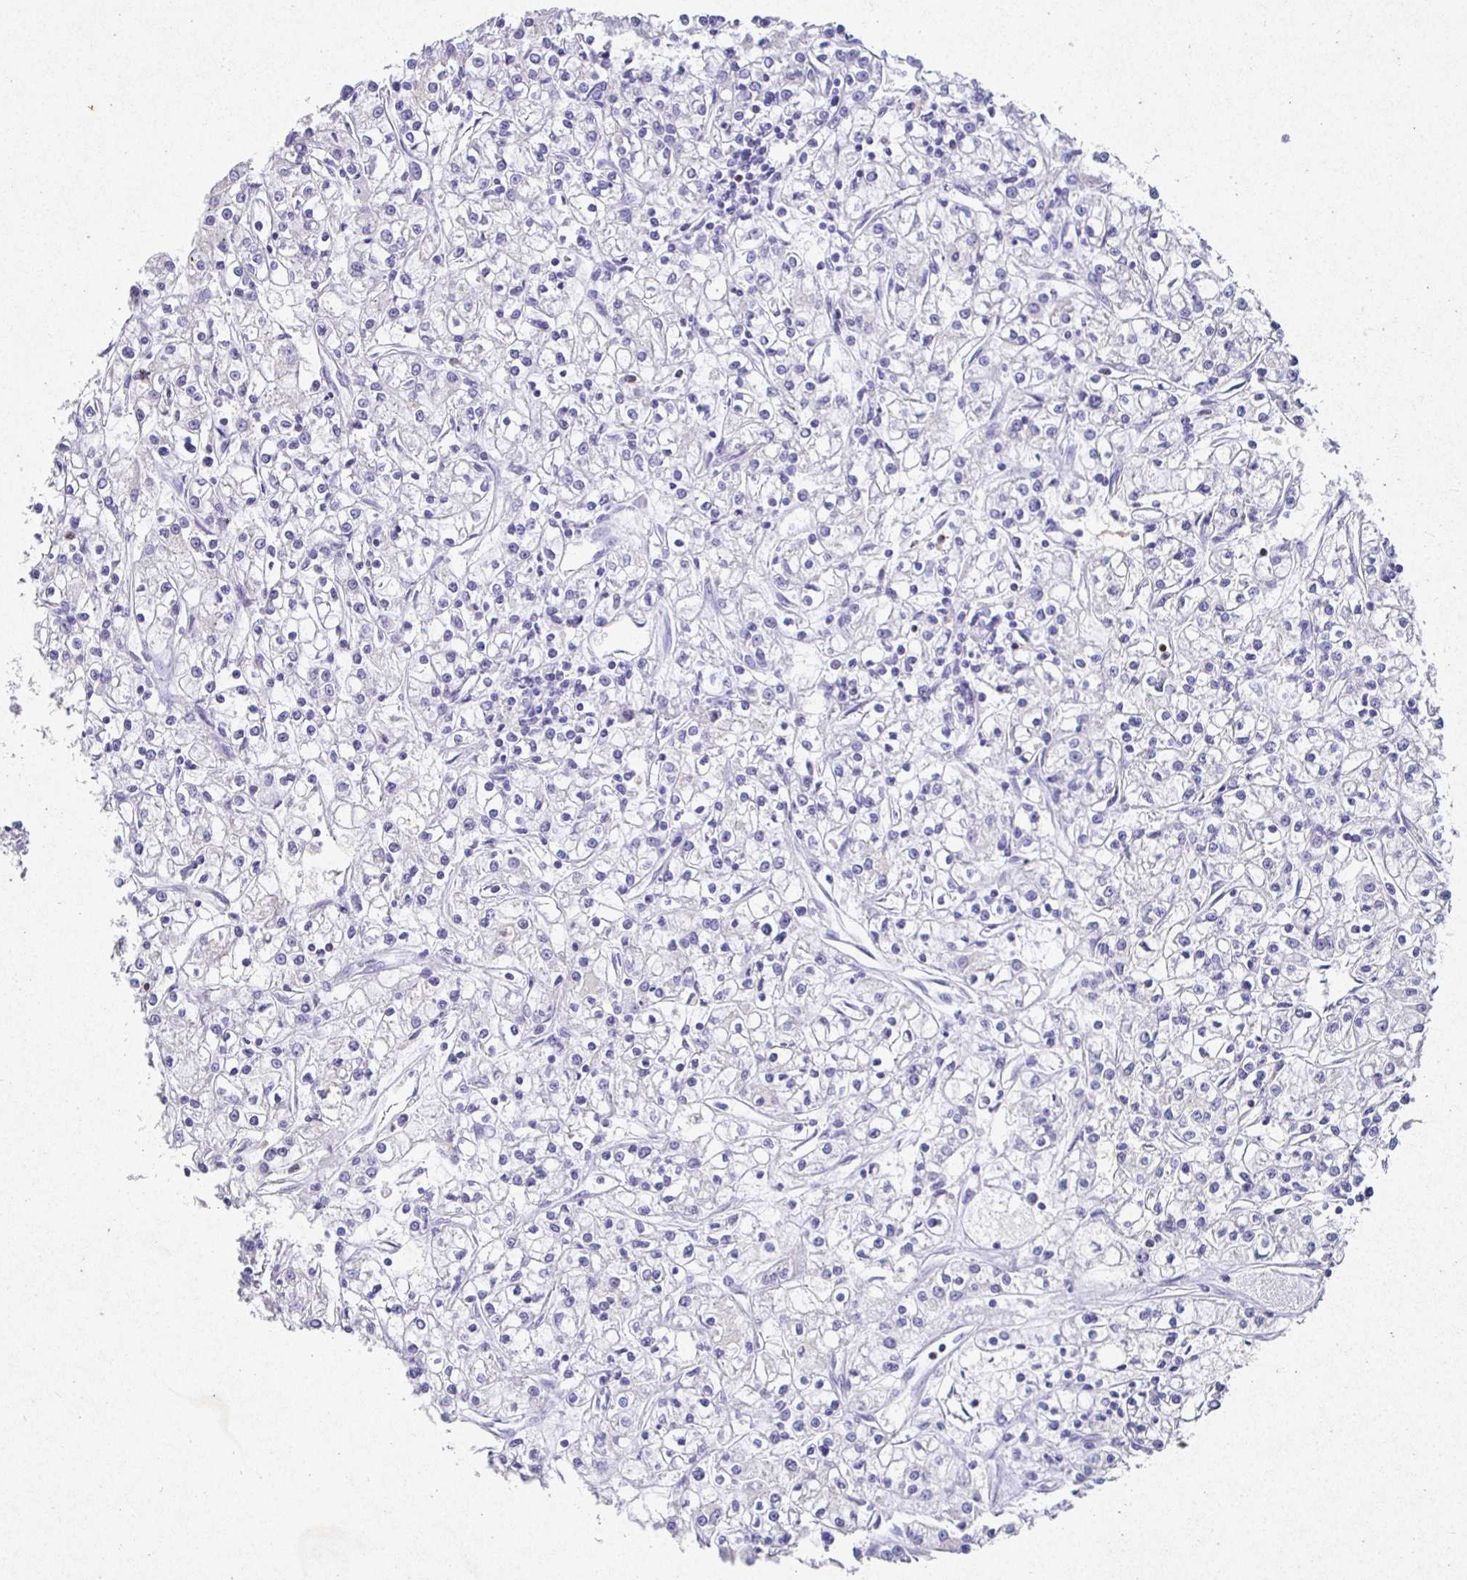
{"staining": {"intensity": "negative", "quantity": "none", "location": "none"}, "tissue": "renal cancer", "cell_type": "Tumor cells", "image_type": "cancer", "snomed": [{"axis": "morphology", "description": "Adenocarcinoma, NOS"}, {"axis": "topography", "description": "Kidney"}], "caption": "This is a image of IHC staining of renal cancer (adenocarcinoma), which shows no positivity in tumor cells. The staining is performed using DAB (3,3'-diaminobenzidine) brown chromogen with nuclei counter-stained in using hematoxylin.", "gene": "SATB1", "patient": {"sex": "female", "age": 59}}